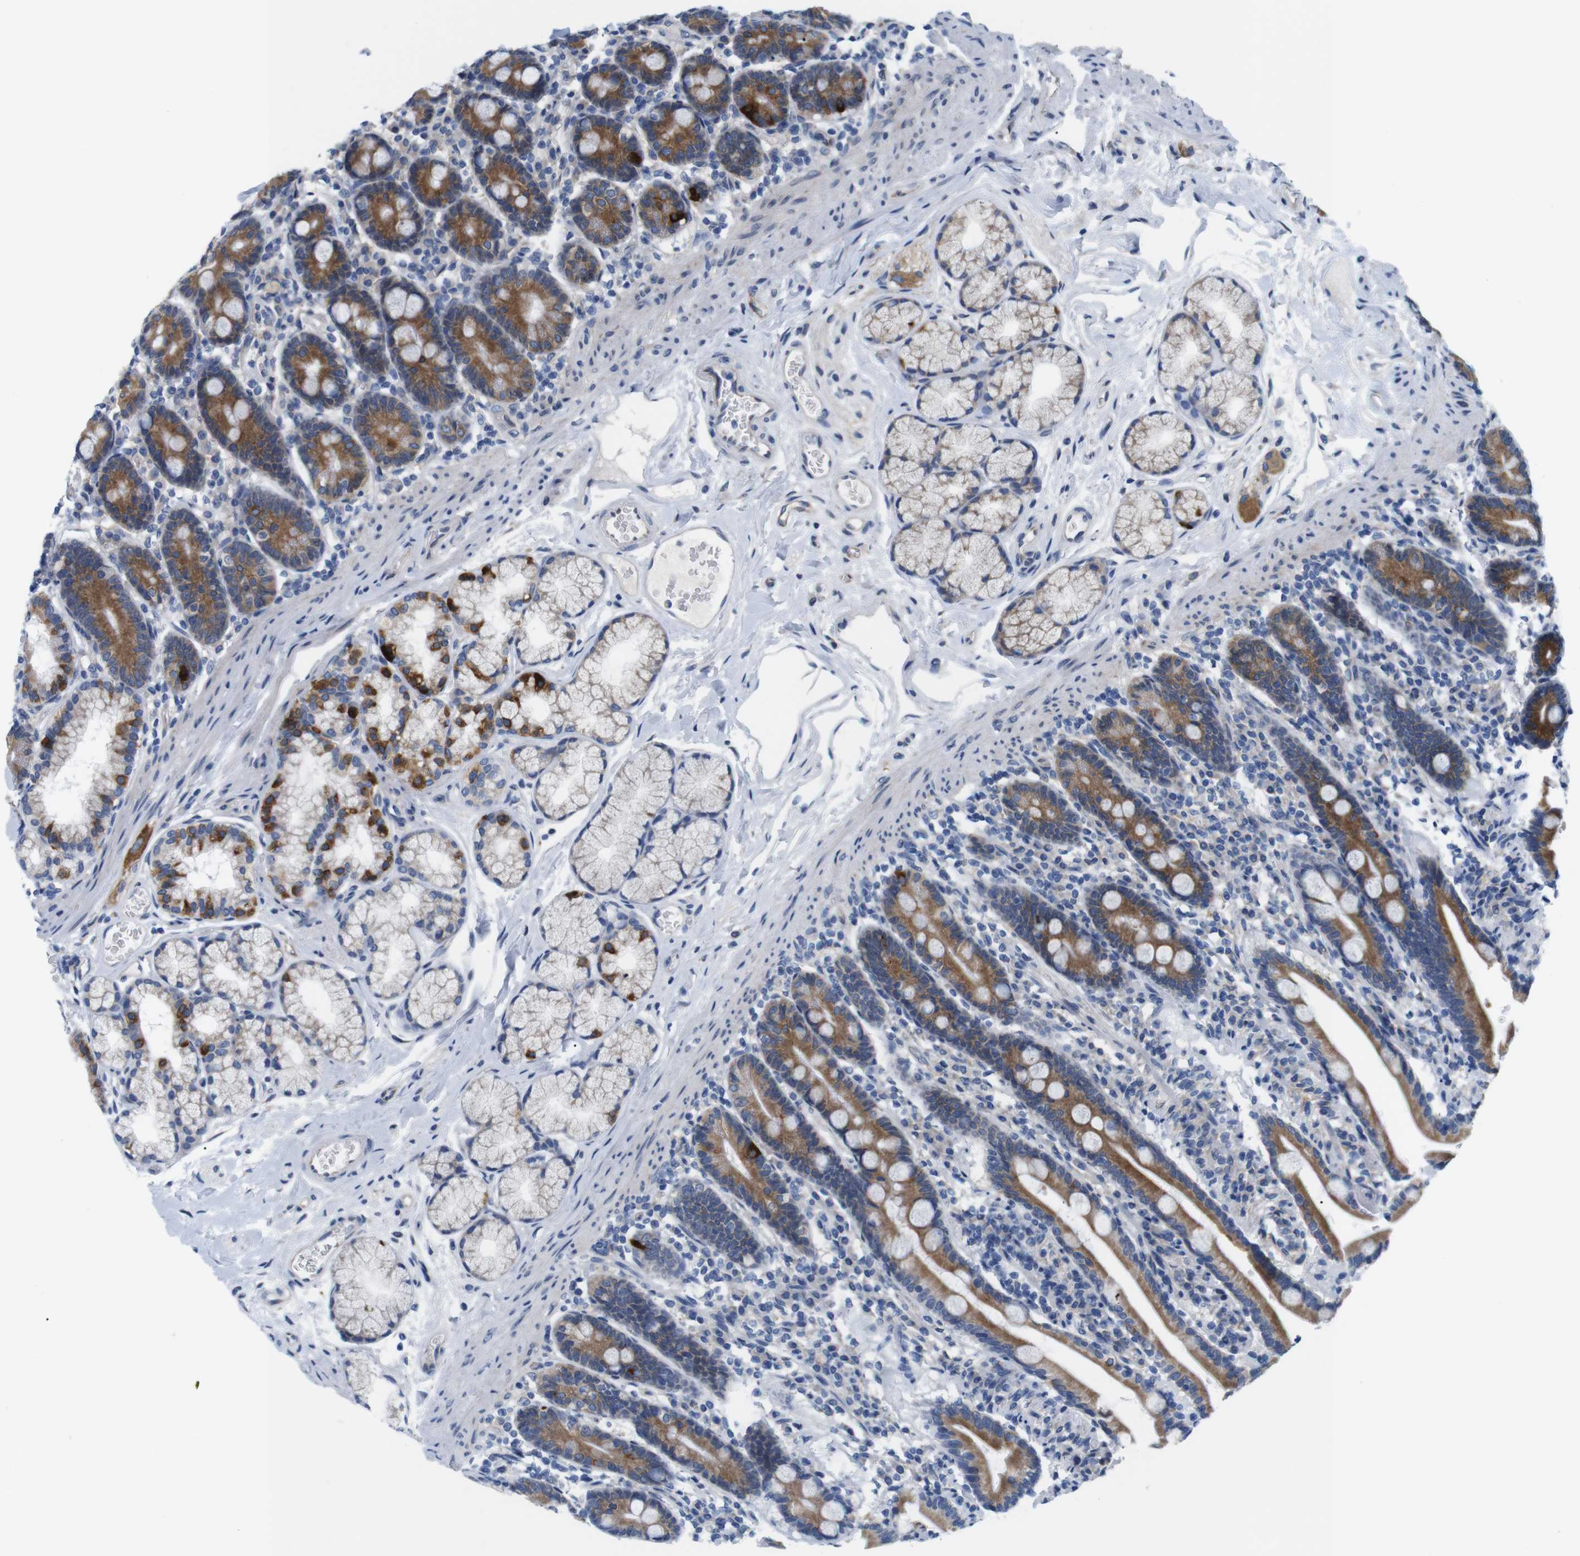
{"staining": {"intensity": "strong", "quantity": ">75%", "location": "cytoplasmic/membranous"}, "tissue": "duodenum", "cell_type": "Glandular cells", "image_type": "normal", "snomed": [{"axis": "morphology", "description": "Normal tissue, NOS"}, {"axis": "topography", "description": "Duodenum"}], "caption": "Immunohistochemical staining of normal human duodenum shows high levels of strong cytoplasmic/membranous expression in about >75% of glandular cells.", "gene": "HACD3", "patient": {"sex": "male", "age": 54}}